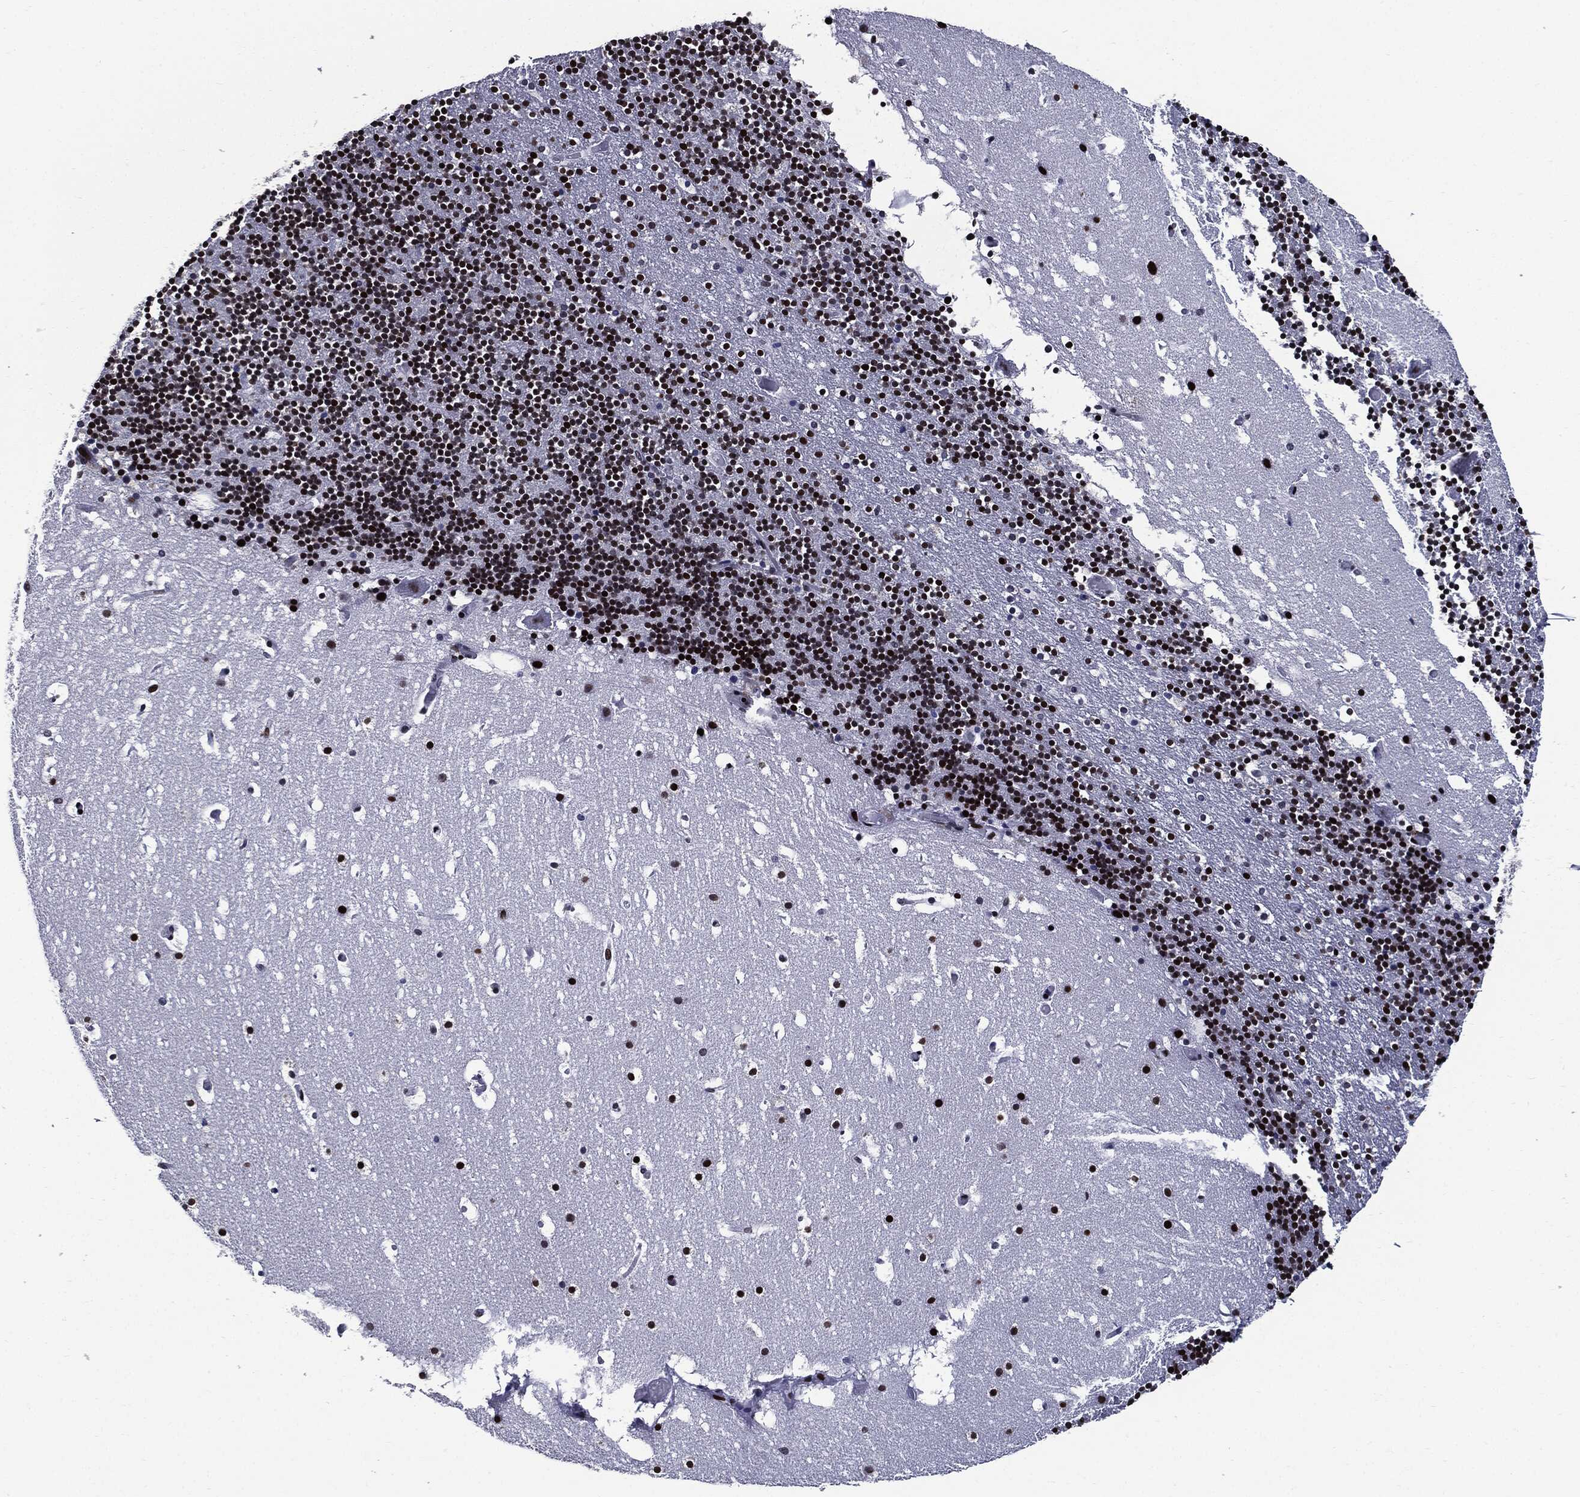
{"staining": {"intensity": "strong", "quantity": ">75%", "location": "nuclear"}, "tissue": "cerebellum", "cell_type": "Cells in granular layer", "image_type": "normal", "snomed": [{"axis": "morphology", "description": "Normal tissue, NOS"}, {"axis": "topography", "description": "Cerebellum"}], "caption": "Strong nuclear positivity for a protein is seen in about >75% of cells in granular layer of benign cerebellum using immunohistochemistry (IHC).", "gene": "ZFP91", "patient": {"sex": "male", "age": 37}}